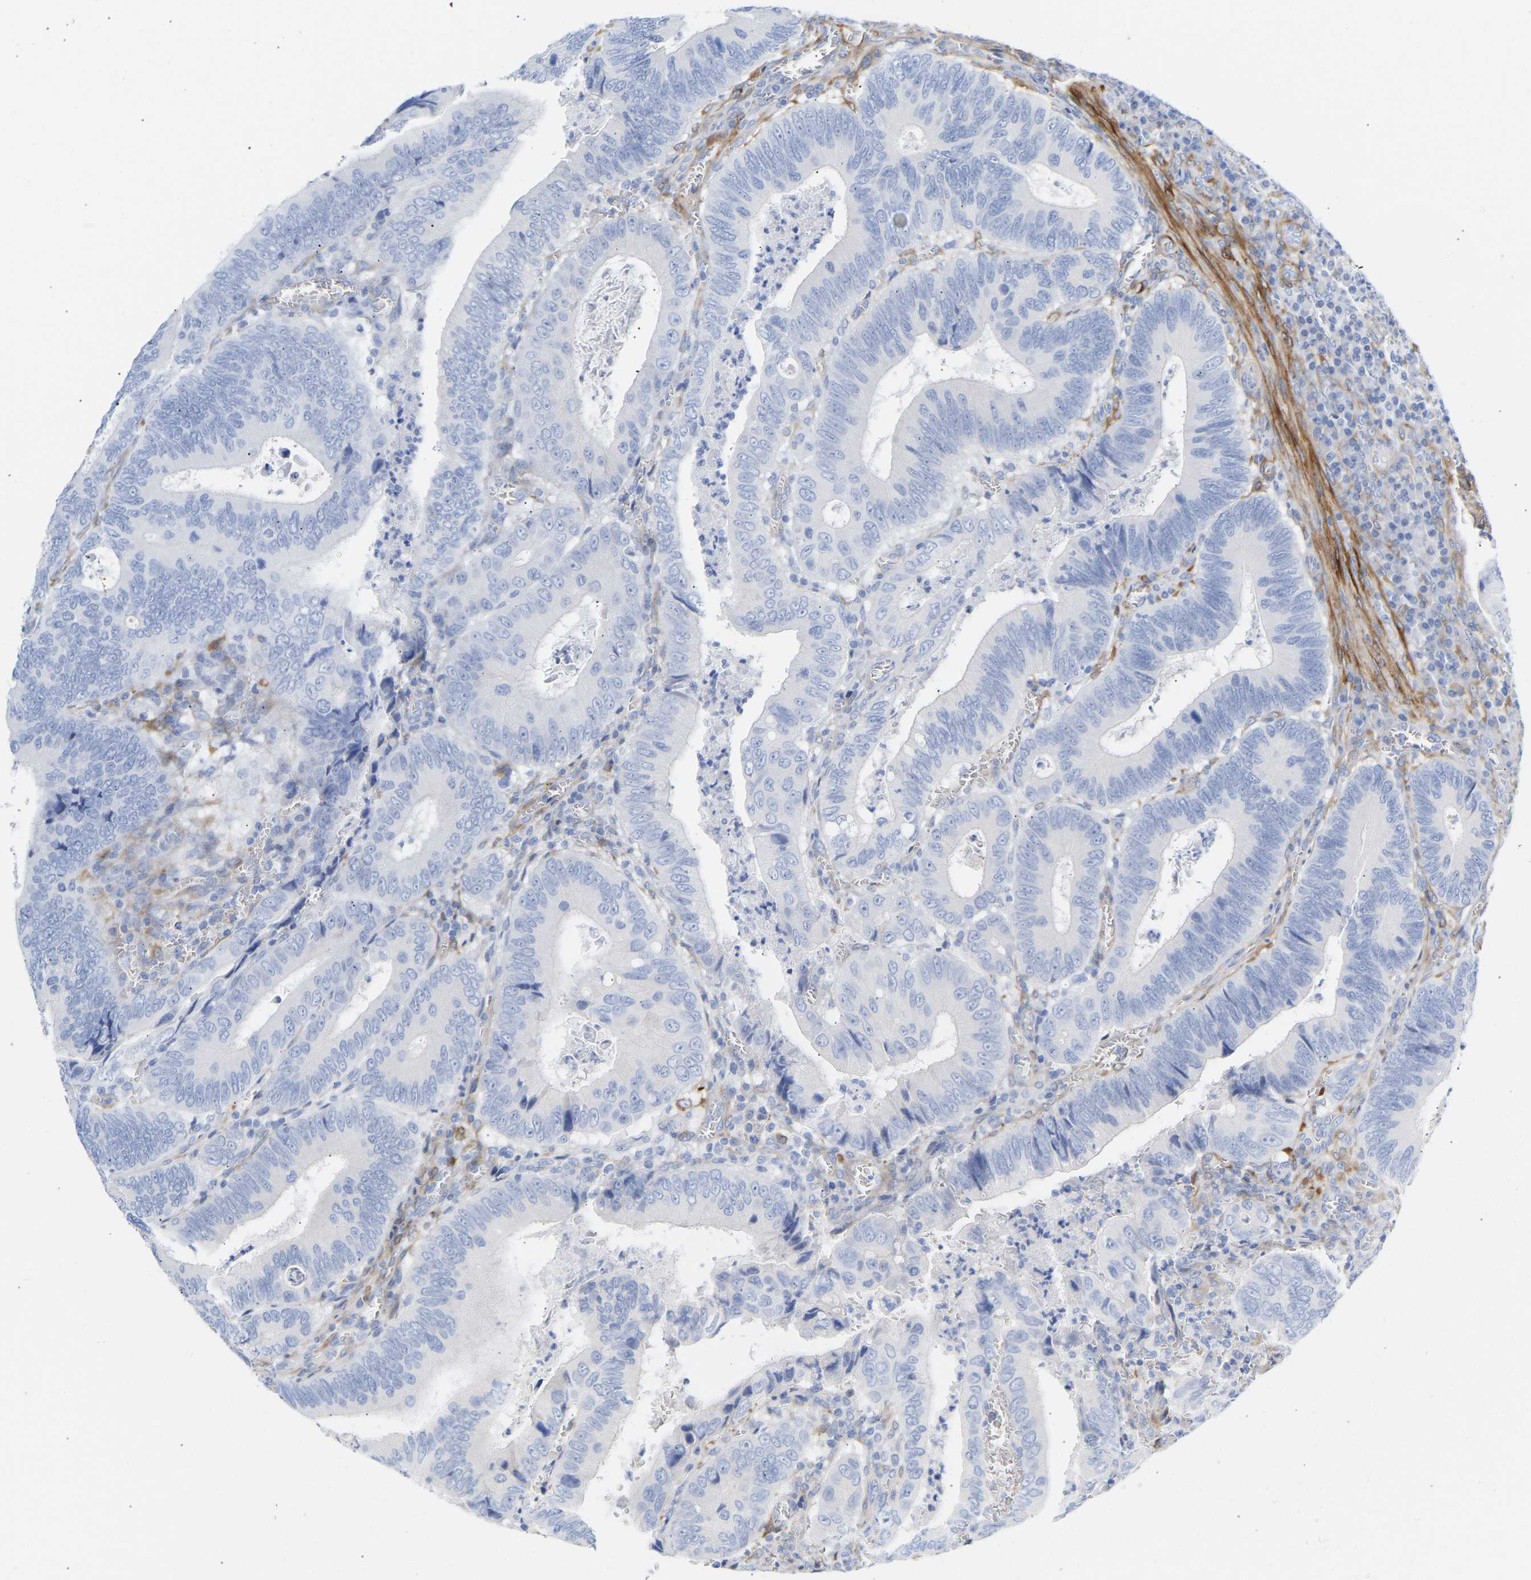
{"staining": {"intensity": "negative", "quantity": "none", "location": "none"}, "tissue": "colorectal cancer", "cell_type": "Tumor cells", "image_type": "cancer", "snomed": [{"axis": "morphology", "description": "Inflammation, NOS"}, {"axis": "morphology", "description": "Adenocarcinoma, NOS"}, {"axis": "topography", "description": "Colon"}], "caption": "An image of adenocarcinoma (colorectal) stained for a protein displays no brown staining in tumor cells.", "gene": "AMPH", "patient": {"sex": "male", "age": 72}}